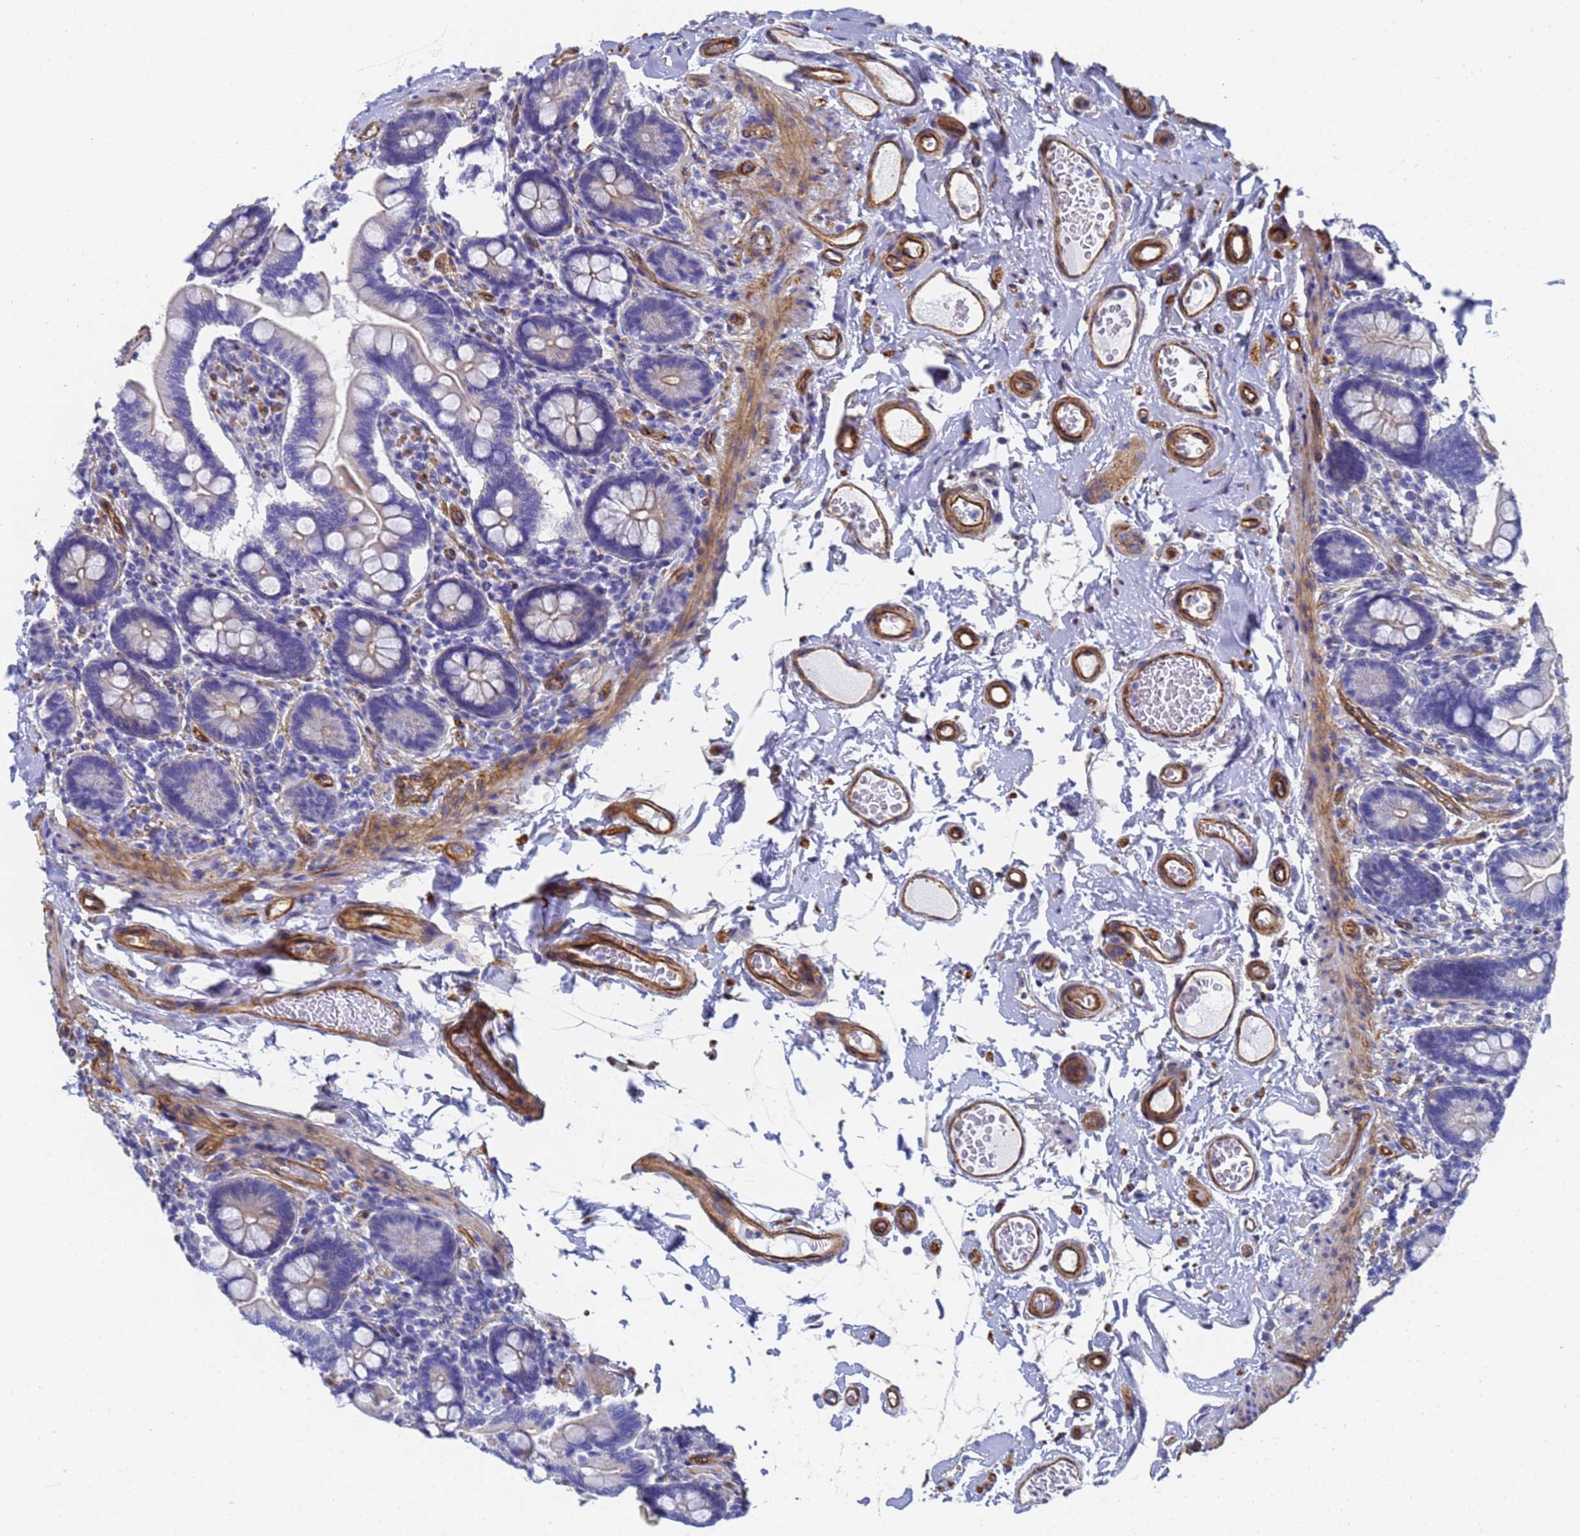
{"staining": {"intensity": "negative", "quantity": "none", "location": "none"}, "tissue": "small intestine", "cell_type": "Glandular cells", "image_type": "normal", "snomed": [{"axis": "morphology", "description": "Normal tissue, NOS"}, {"axis": "topography", "description": "Small intestine"}], "caption": "This is a micrograph of immunohistochemistry (IHC) staining of normal small intestine, which shows no expression in glandular cells.", "gene": "ENSG00000198211", "patient": {"sex": "female", "age": 64}}